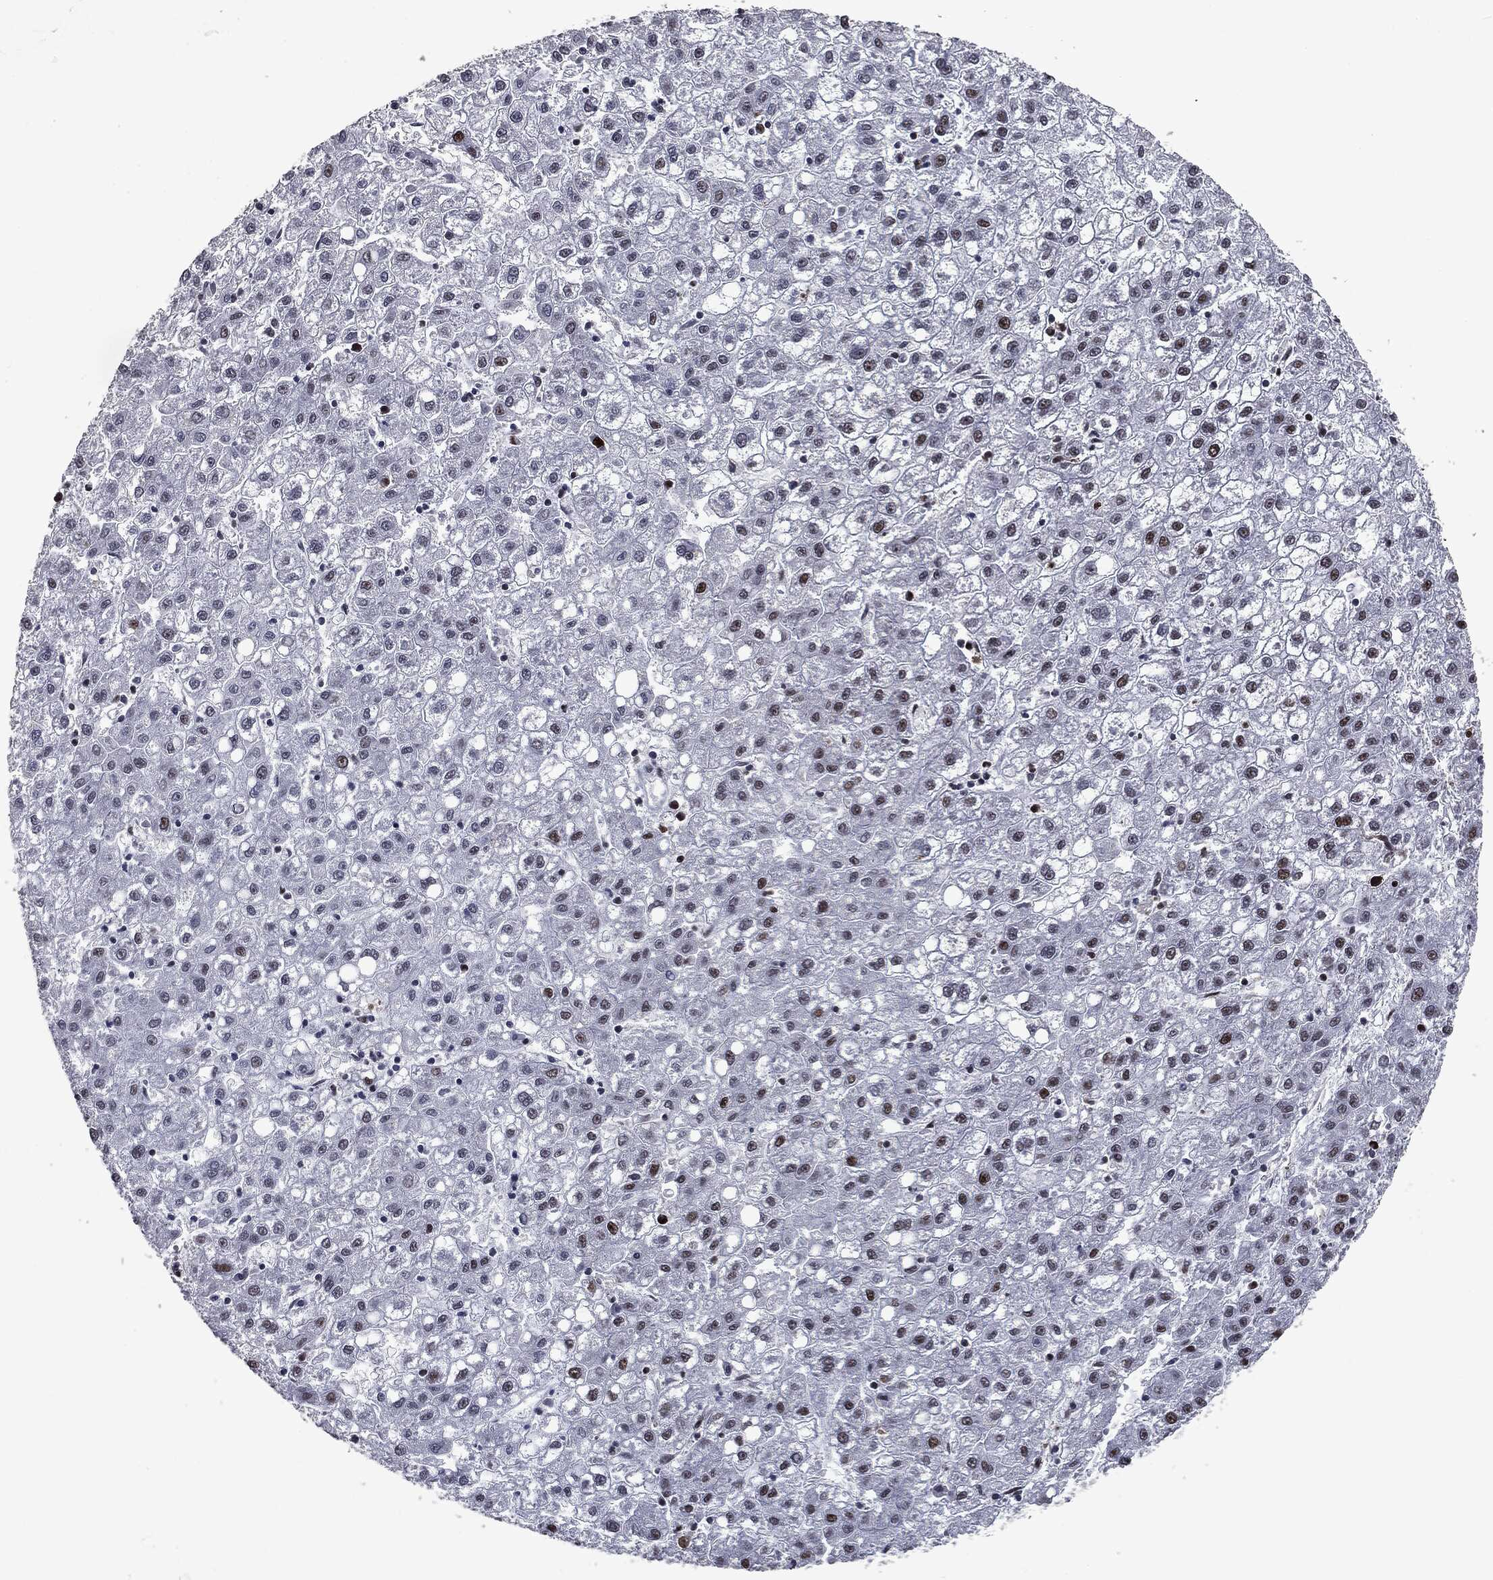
{"staining": {"intensity": "moderate", "quantity": "<25%", "location": "nuclear"}, "tissue": "liver cancer", "cell_type": "Tumor cells", "image_type": "cancer", "snomed": [{"axis": "morphology", "description": "Carcinoma, Hepatocellular, NOS"}, {"axis": "topography", "description": "Liver"}], "caption": "Brown immunohistochemical staining in human hepatocellular carcinoma (liver) displays moderate nuclear positivity in about <25% of tumor cells.", "gene": "MSH2", "patient": {"sex": "male", "age": 72}}